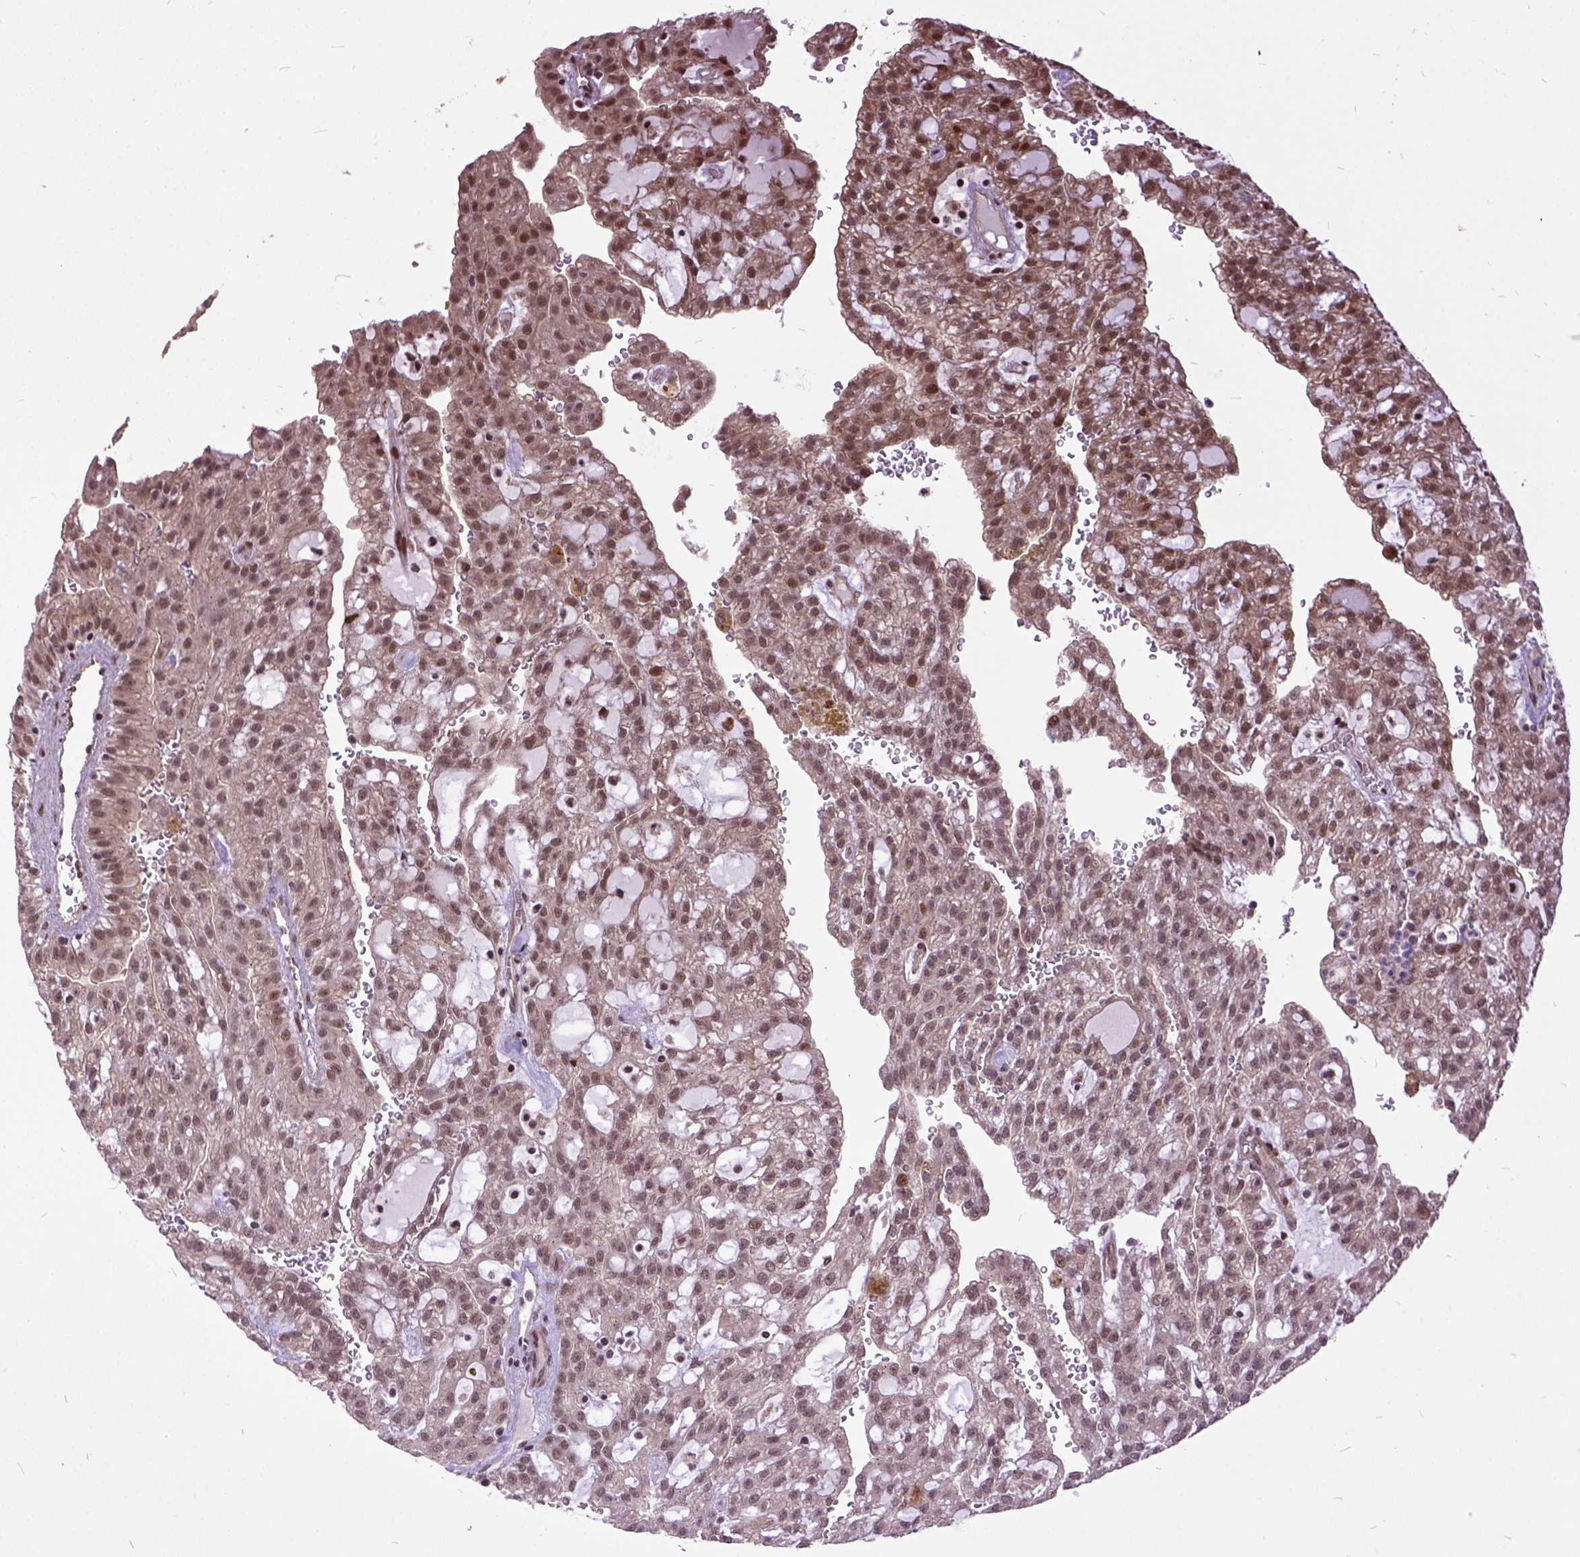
{"staining": {"intensity": "moderate", "quantity": ">75%", "location": "nuclear"}, "tissue": "renal cancer", "cell_type": "Tumor cells", "image_type": "cancer", "snomed": [{"axis": "morphology", "description": "Adenocarcinoma, NOS"}, {"axis": "topography", "description": "Kidney"}], "caption": "High-magnification brightfield microscopy of renal adenocarcinoma stained with DAB (brown) and counterstained with hematoxylin (blue). tumor cells exhibit moderate nuclear staining is present in about>75% of cells.", "gene": "ZNF630", "patient": {"sex": "male", "age": 63}}